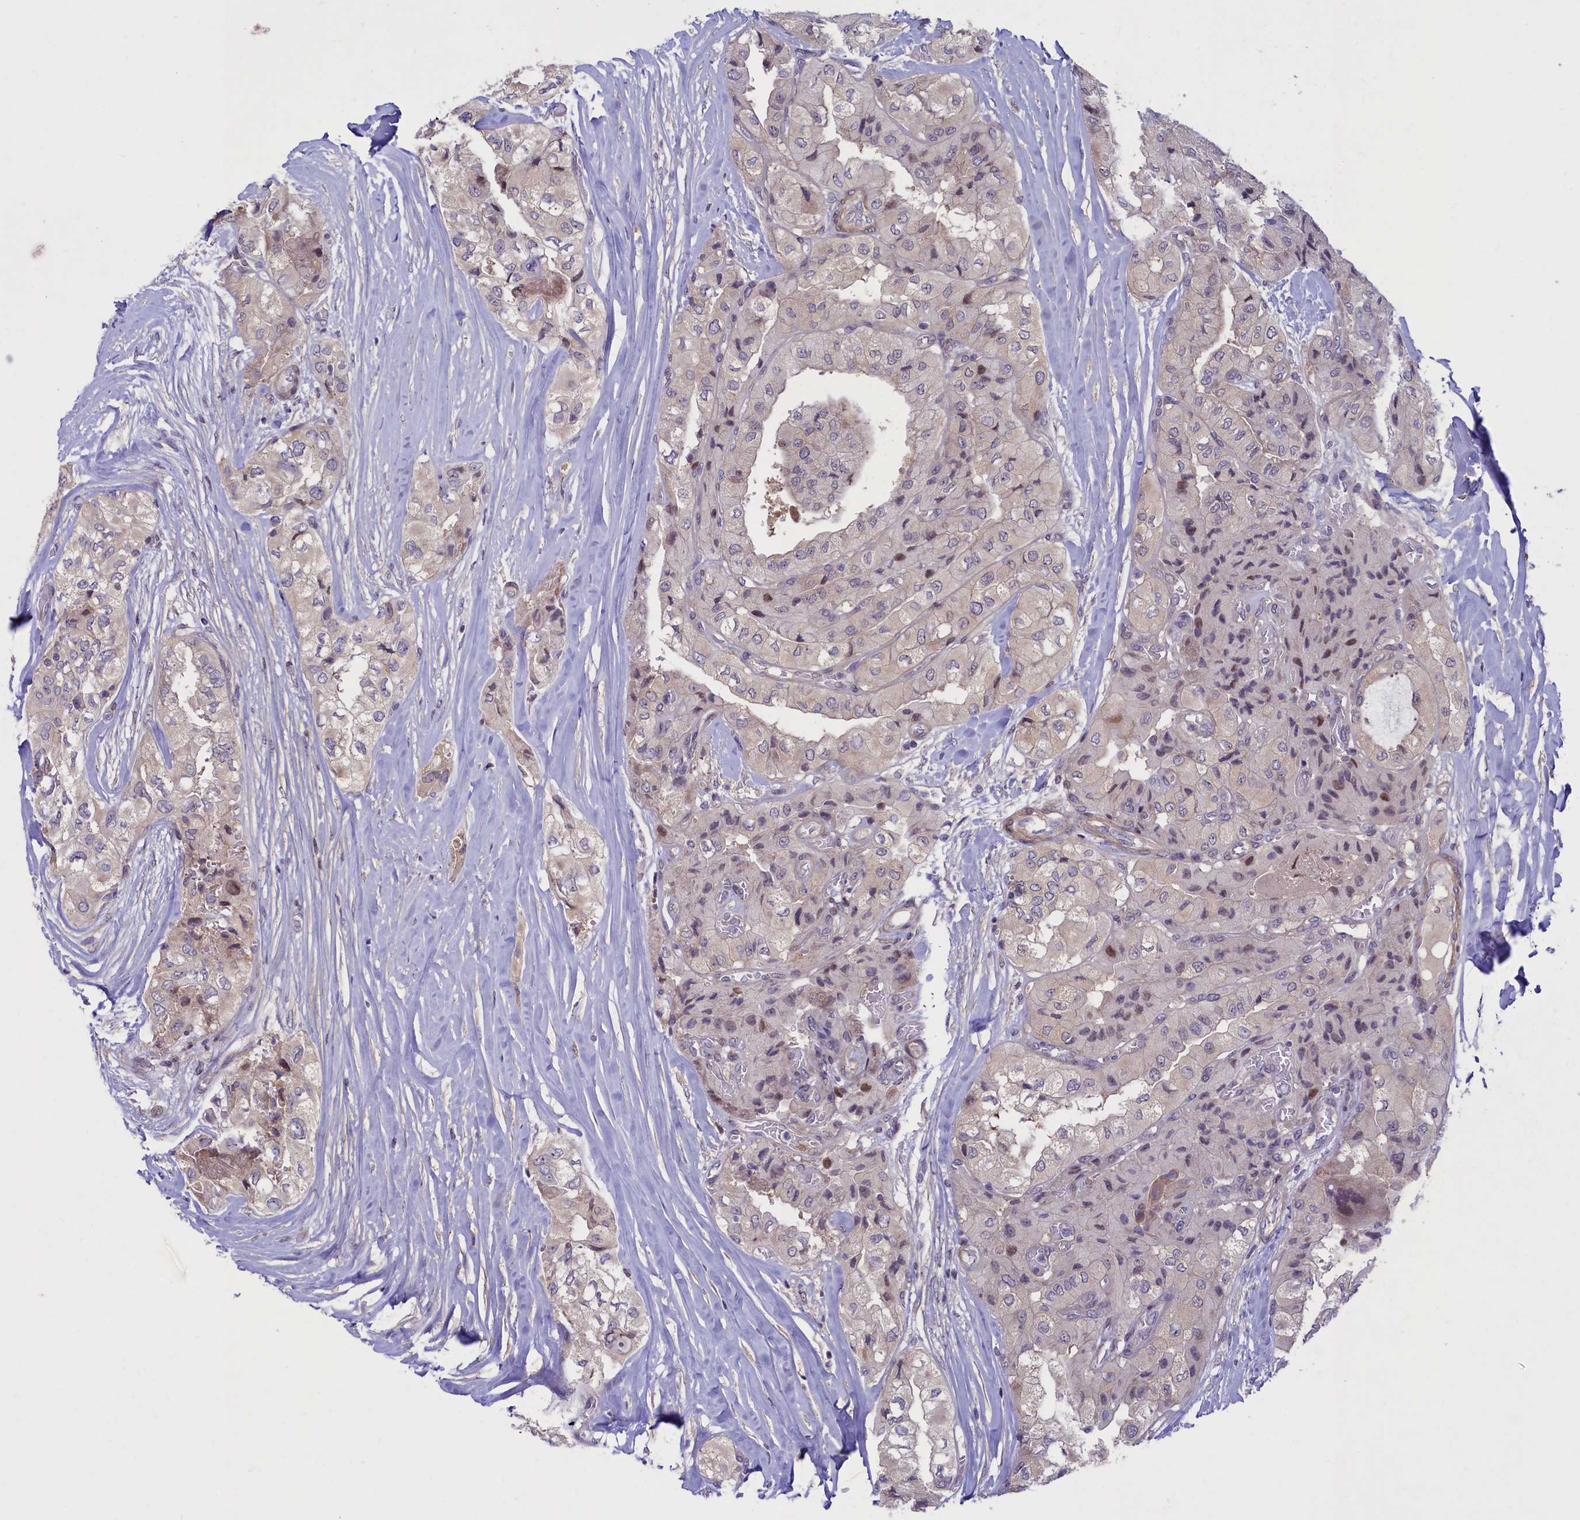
{"staining": {"intensity": "negative", "quantity": "none", "location": "none"}, "tissue": "thyroid cancer", "cell_type": "Tumor cells", "image_type": "cancer", "snomed": [{"axis": "morphology", "description": "Papillary adenocarcinoma, NOS"}, {"axis": "topography", "description": "Thyroid gland"}], "caption": "Human papillary adenocarcinoma (thyroid) stained for a protein using IHC reveals no positivity in tumor cells.", "gene": "MAN2C1", "patient": {"sex": "female", "age": 59}}